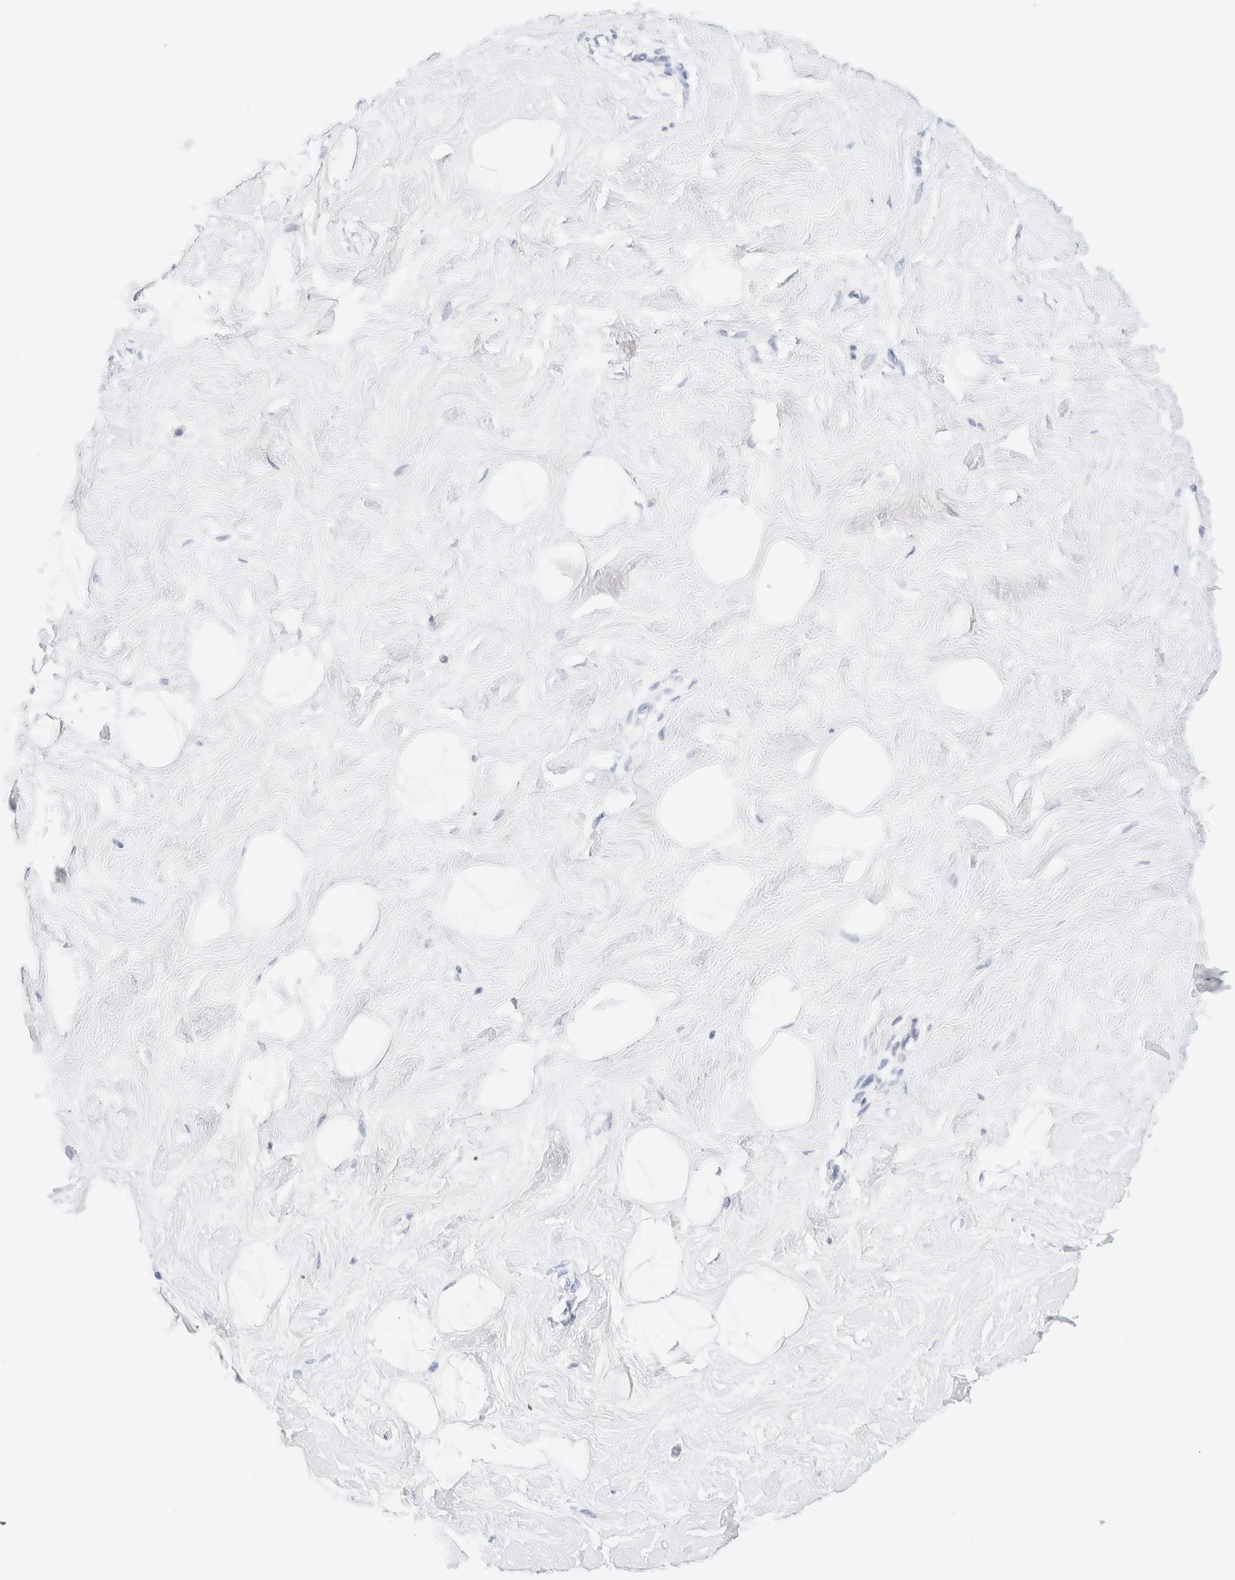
{"staining": {"intensity": "negative", "quantity": "none", "location": "none"}, "tissue": "breast", "cell_type": "Adipocytes", "image_type": "normal", "snomed": [{"axis": "morphology", "description": "Normal tissue, NOS"}, {"axis": "topography", "description": "Breast"}], "caption": "There is no significant expression in adipocytes of breast. (DAB immunohistochemistry (IHC), high magnification).", "gene": "DPYS", "patient": {"sex": "female", "age": 23}}